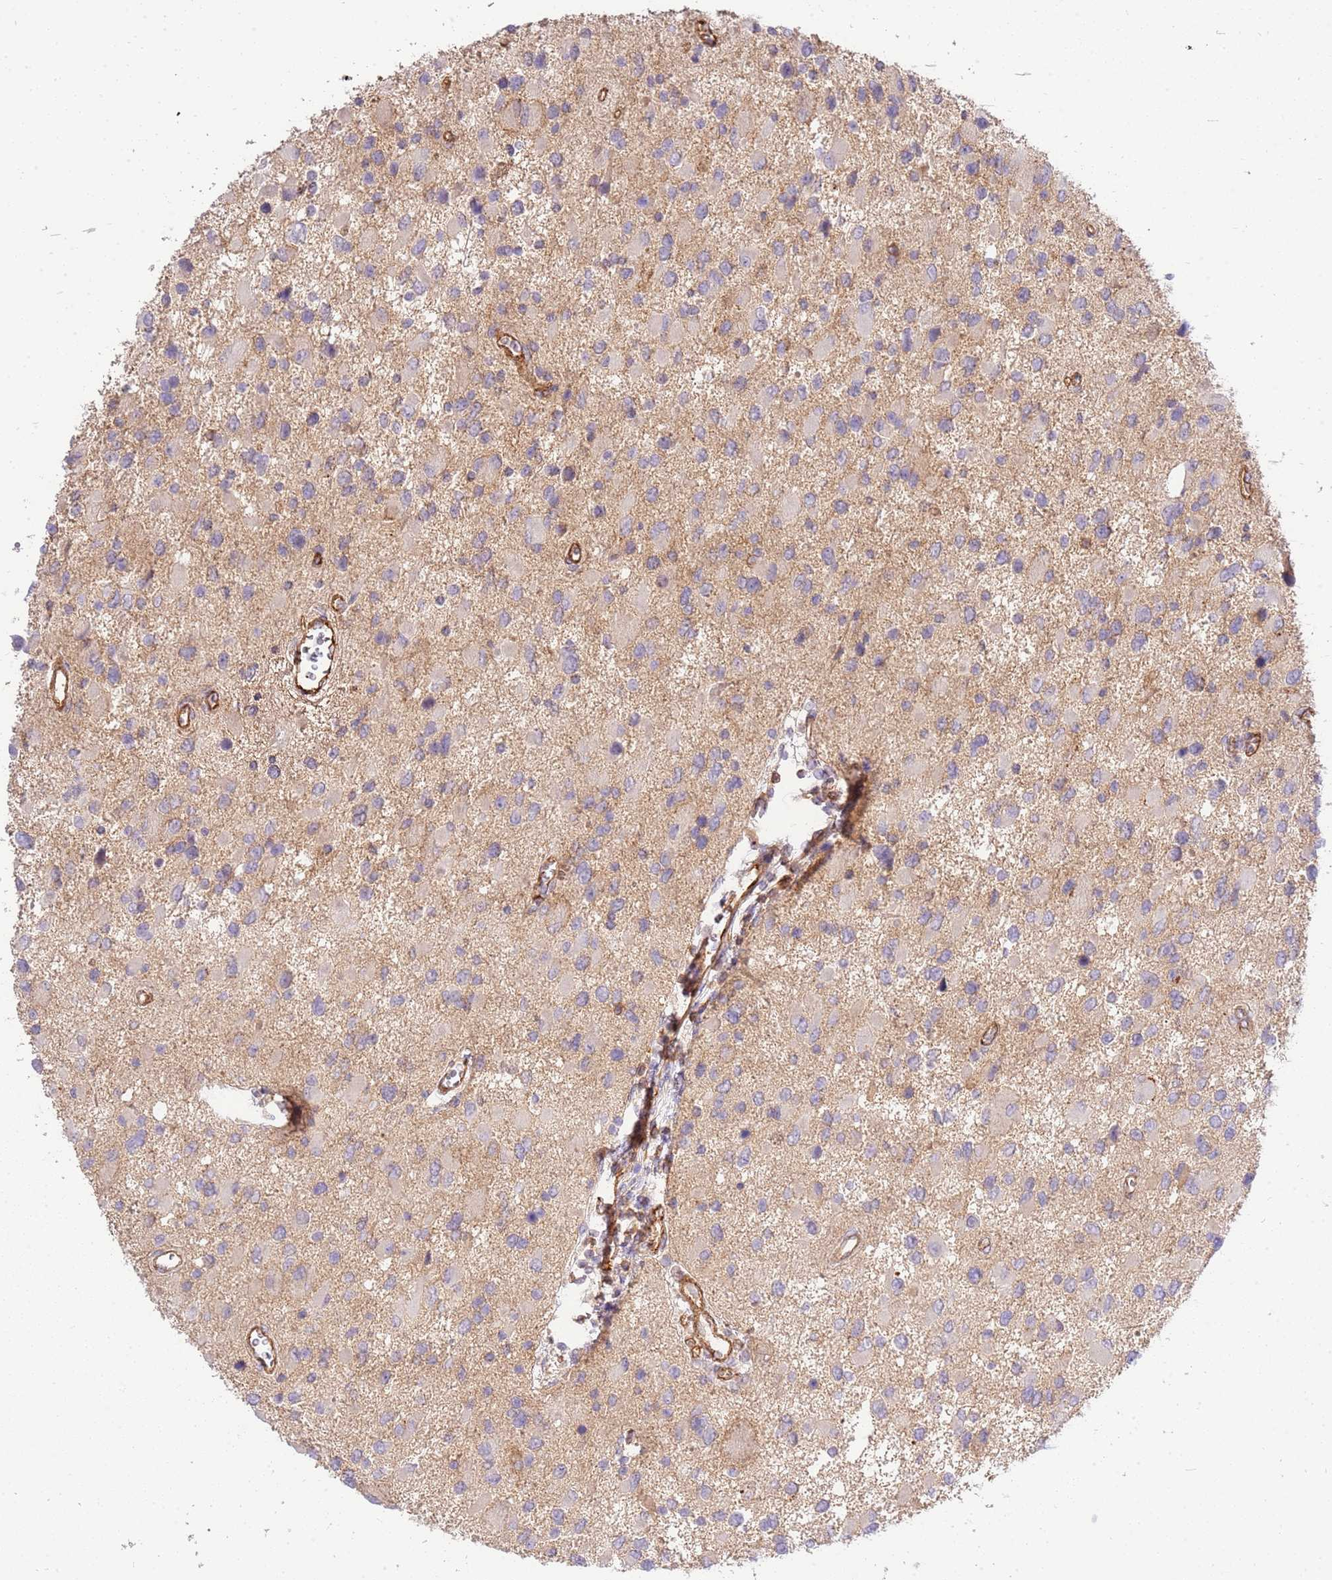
{"staining": {"intensity": "negative", "quantity": "none", "location": "none"}, "tissue": "glioma", "cell_type": "Tumor cells", "image_type": "cancer", "snomed": [{"axis": "morphology", "description": "Glioma, malignant, High grade"}, {"axis": "topography", "description": "Brain"}], "caption": "The IHC photomicrograph has no significant staining in tumor cells of malignant high-grade glioma tissue.", "gene": "EFCAB8", "patient": {"sex": "male", "age": 53}}